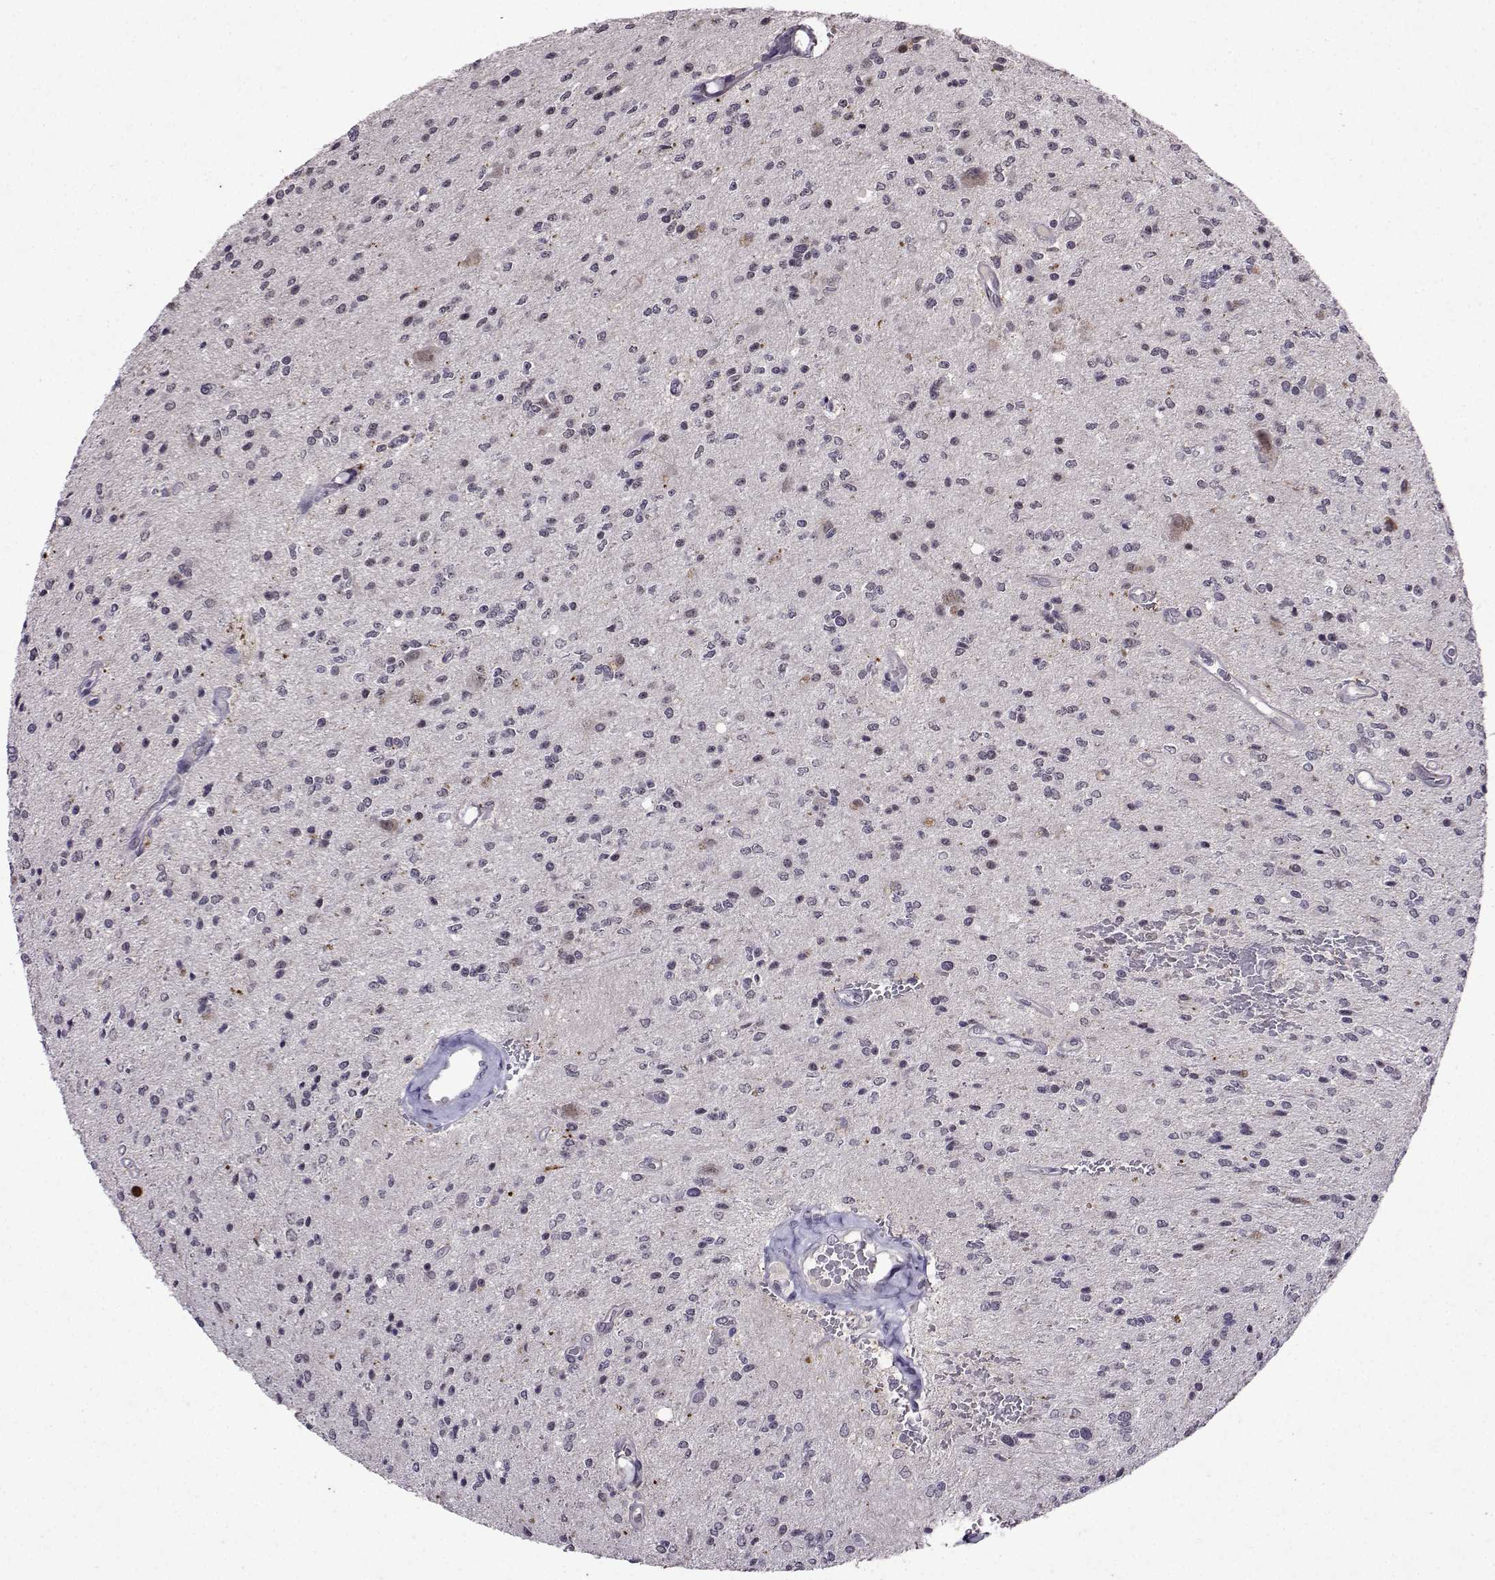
{"staining": {"intensity": "negative", "quantity": "none", "location": "none"}, "tissue": "glioma", "cell_type": "Tumor cells", "image_type": "cancer", "snomed": [{"axis": "morphology", "description": "Glioma, malignant, Low grade"}, {"axis": "topography", "description": "Brain"}], "caption": "An immunohistochemistry micrograph of malignant glioma (low-grade) is shown. There is no staining in tumor cells of malignant glioma (low-grade).", "gene": "CCL28", "patient": {"sex": "male", "age": 67}}